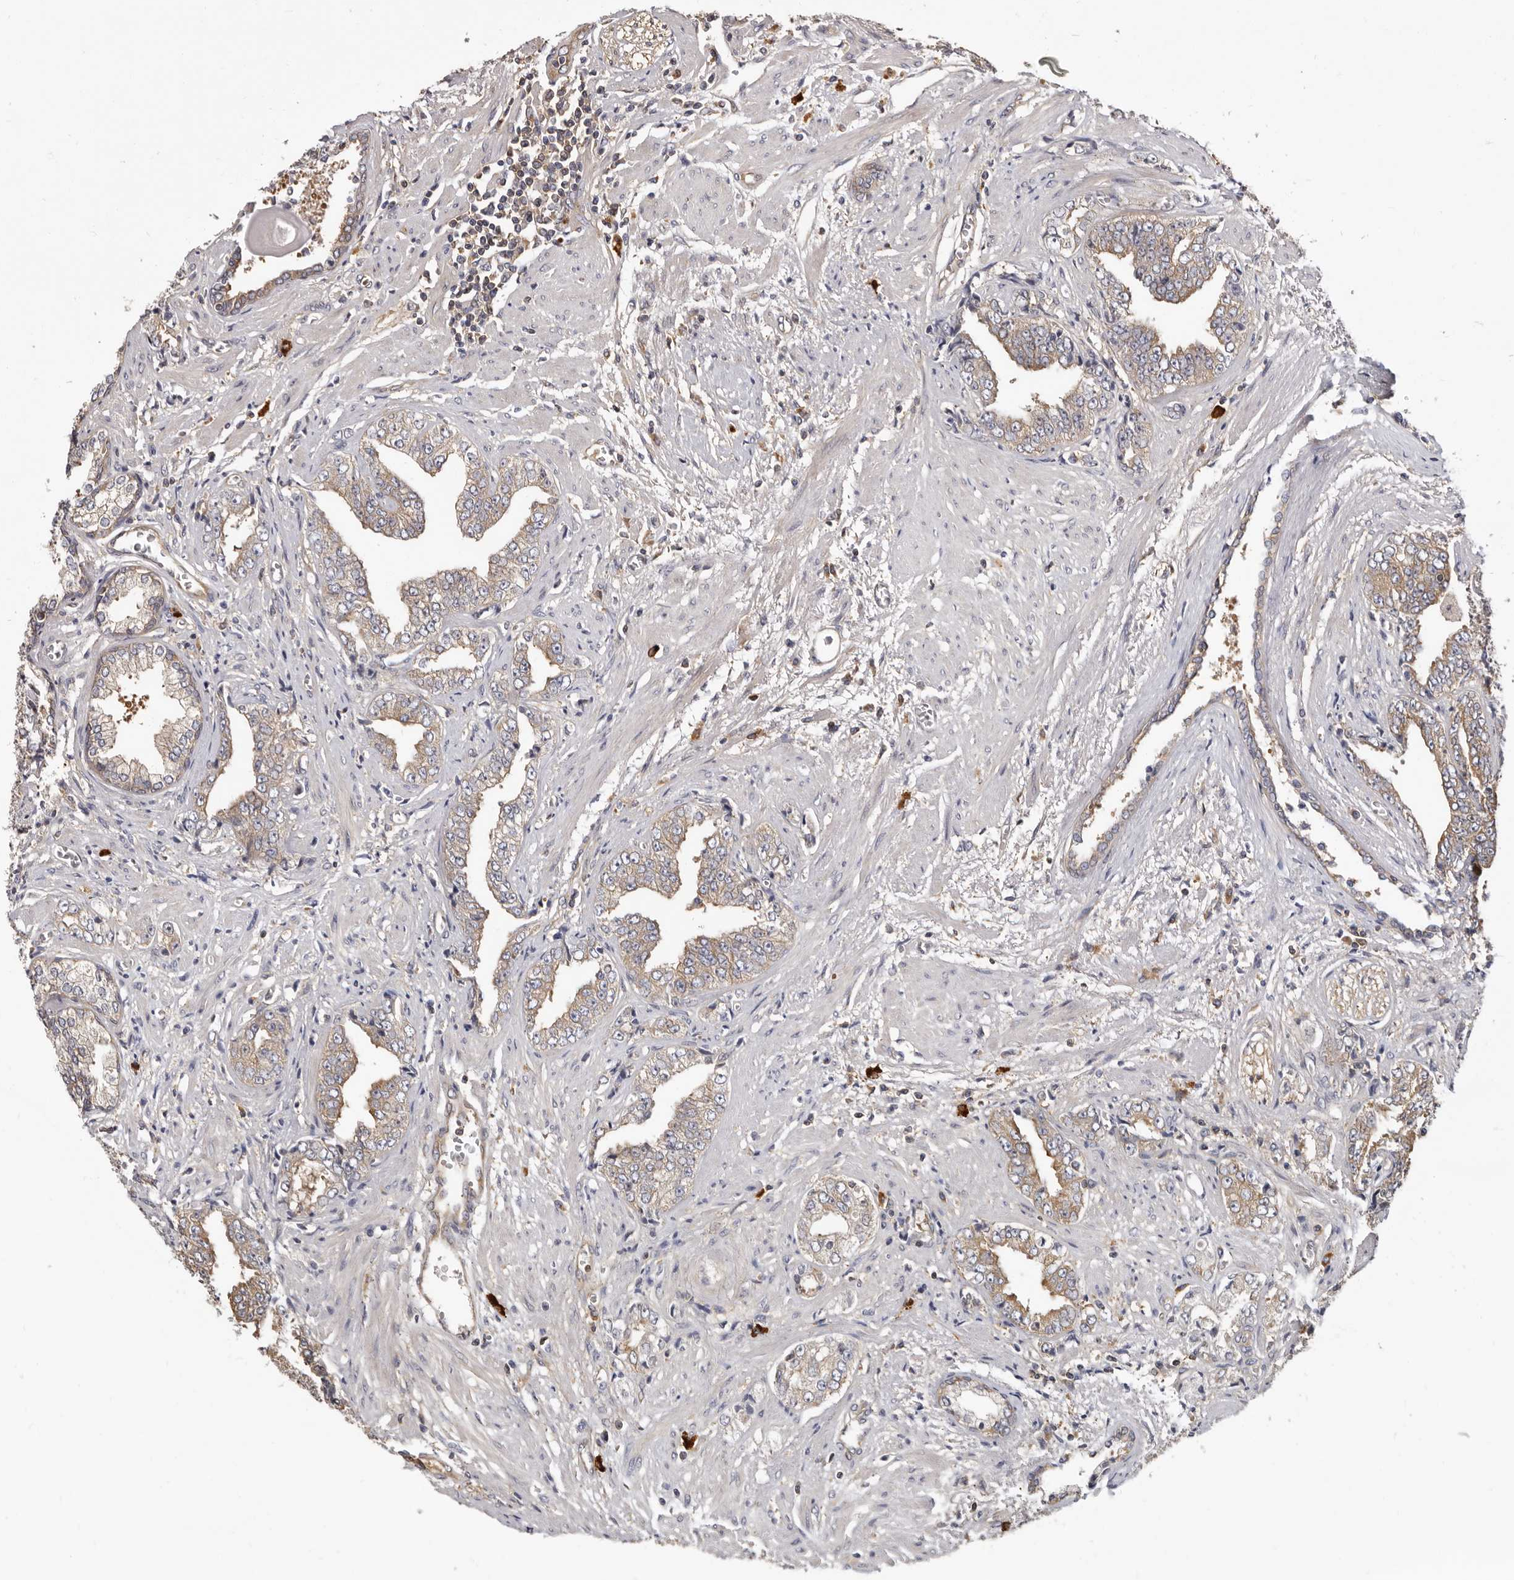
{"staining": {"intensity": "moderate", "quantity": ">75%", "location": "cytoplasmic/membranous"}, "tissue": "prostate cancer", "cell_type": "Tumor cells", "image_type": "cancer", "snomed": [{"axis": "morphology", "description": "Adenocarcinoma, High grade"}, {"axis": "topography", "description": "Prostate"}], "caption": "Immunohistochemical staining of human prostate cancer (adenocarcinoma (high-grade)) displays medium levels of moderate cytoplasmic/membranous protein positivity in about >75% of tumor cells.", "gene": "ADAMTS20", "patient": {"sex": "male", "age": 71}}